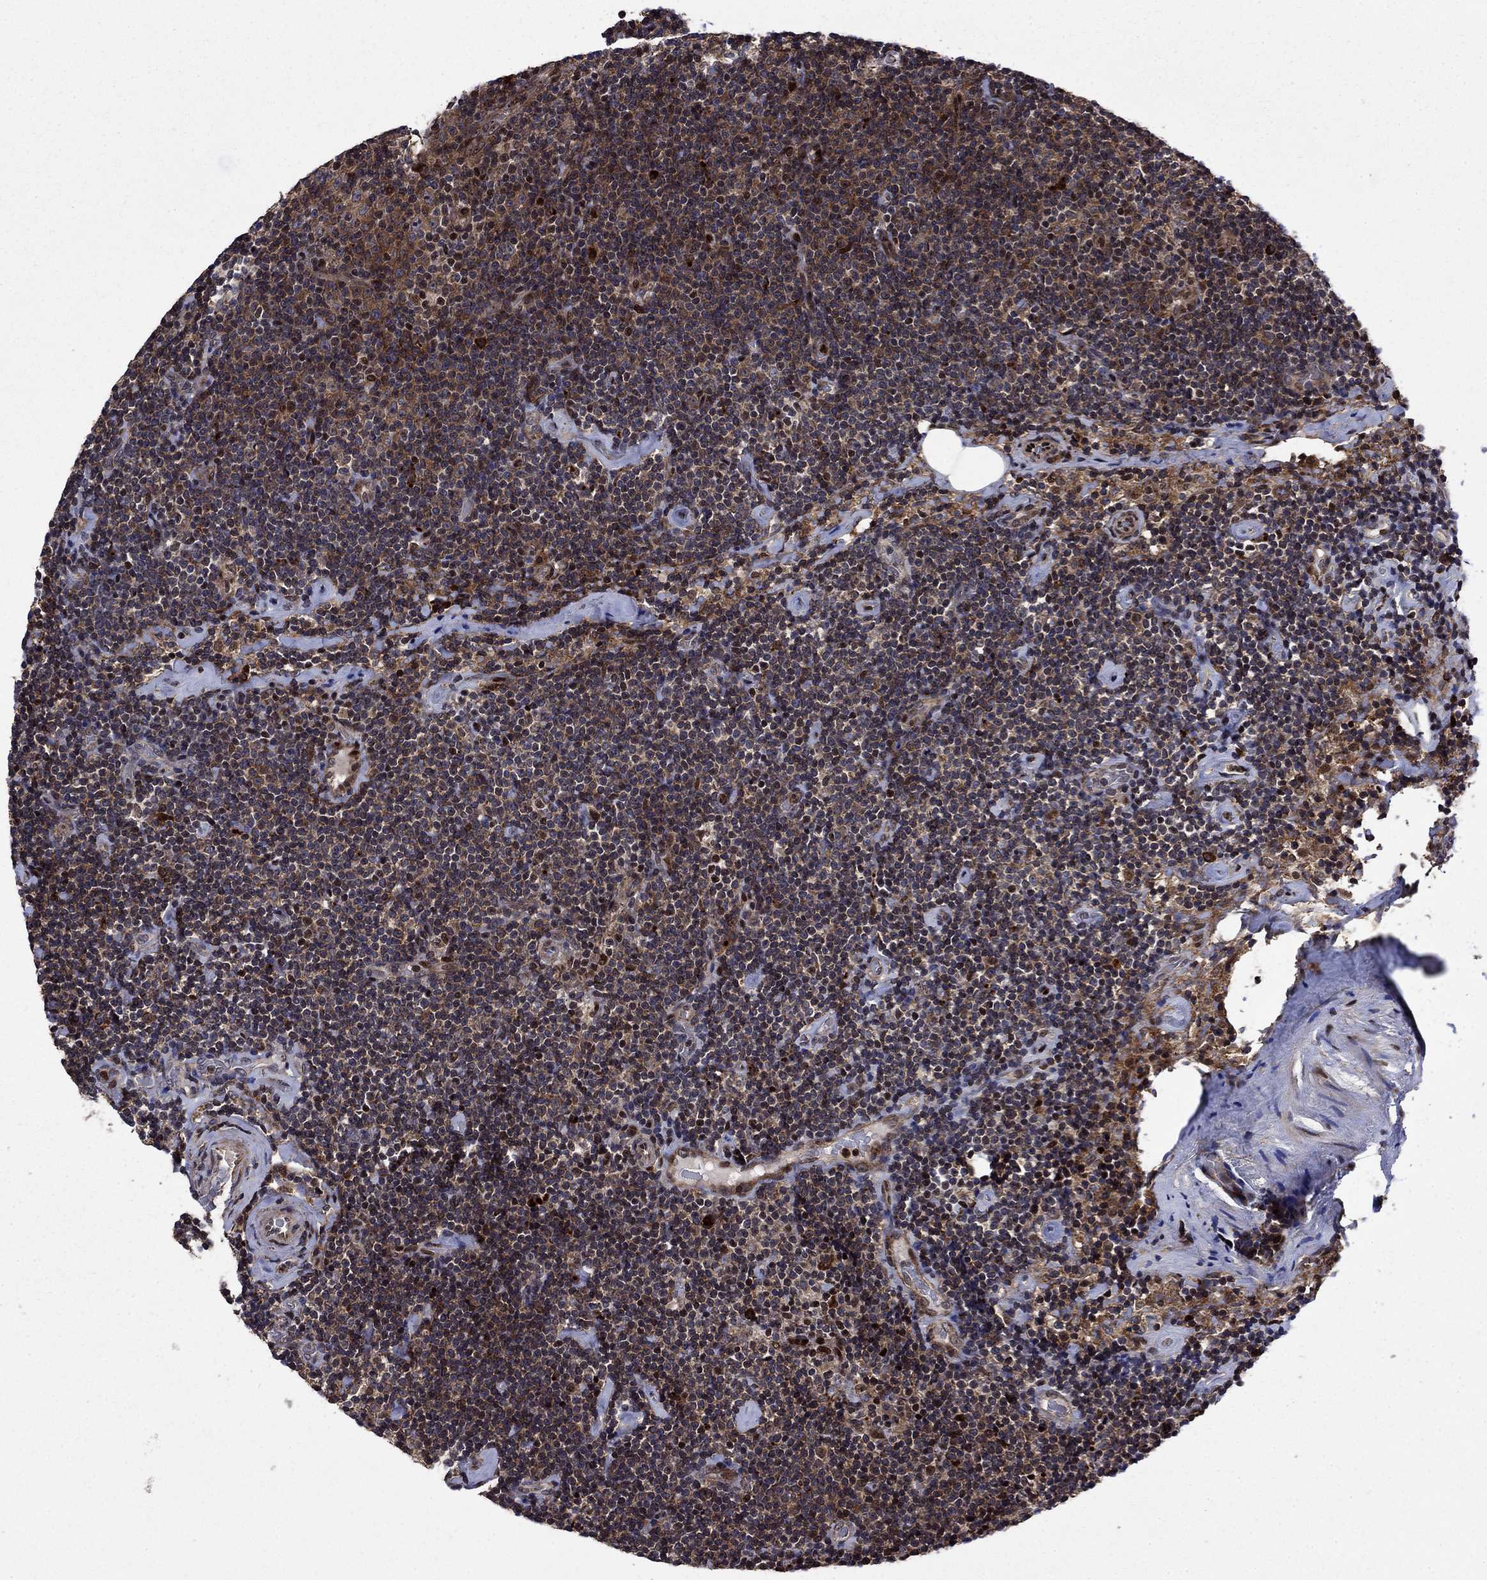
{"staining": {"intensity": "moderate", "quantity": "25%-75%", "location": "cytoplasmic/membranous"}, "tissue": "lymphoma", "cell_type": "Tumor cells", "image_type": "cancer", "snomed": [{"axis": "morphology", "description": "Malignant lymphoma, non-Hodgkin's type, Low grade"}, {"axis": "topography", "description": "Lymph node"}], "caption": "IHC of human low-grade malignant lymphoma, non-Hodgkin's type demonstrates medium levels of moderate cytoplasmic/membranous expression in about 25%-75% of tumor cells.", "gene": "AGTPBP1", "patient": {"sex": "male", "age": 81}}